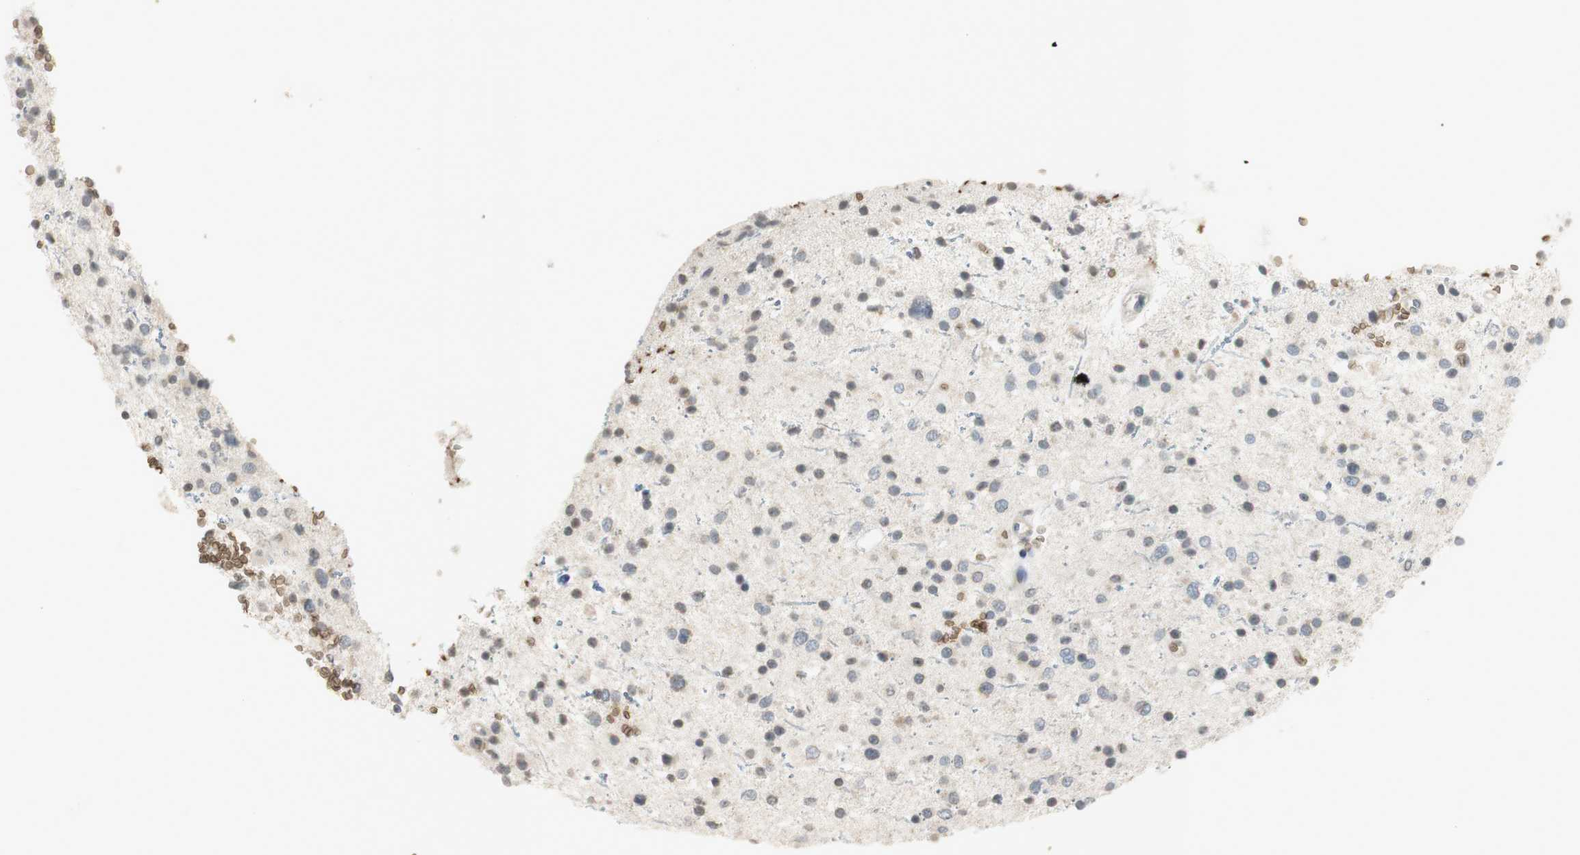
{"staining": {"intensity": "negative", "quantity": "none", "location": "none"}, "tissue": "glioma", "cell_type": "Tumor cells", "image_type": "cancer", "snomed": [{"axis": "morphology", "description": "Glioma, malignant, Low grade"}, {"axis": "topography", "description": "Brain"}], "caption": "This is an immunohistochemistry image of human glioma. There is no positivity in tumor cells.", "gene": "GYPC", "patient": {"sex": "female", "age": 37}}